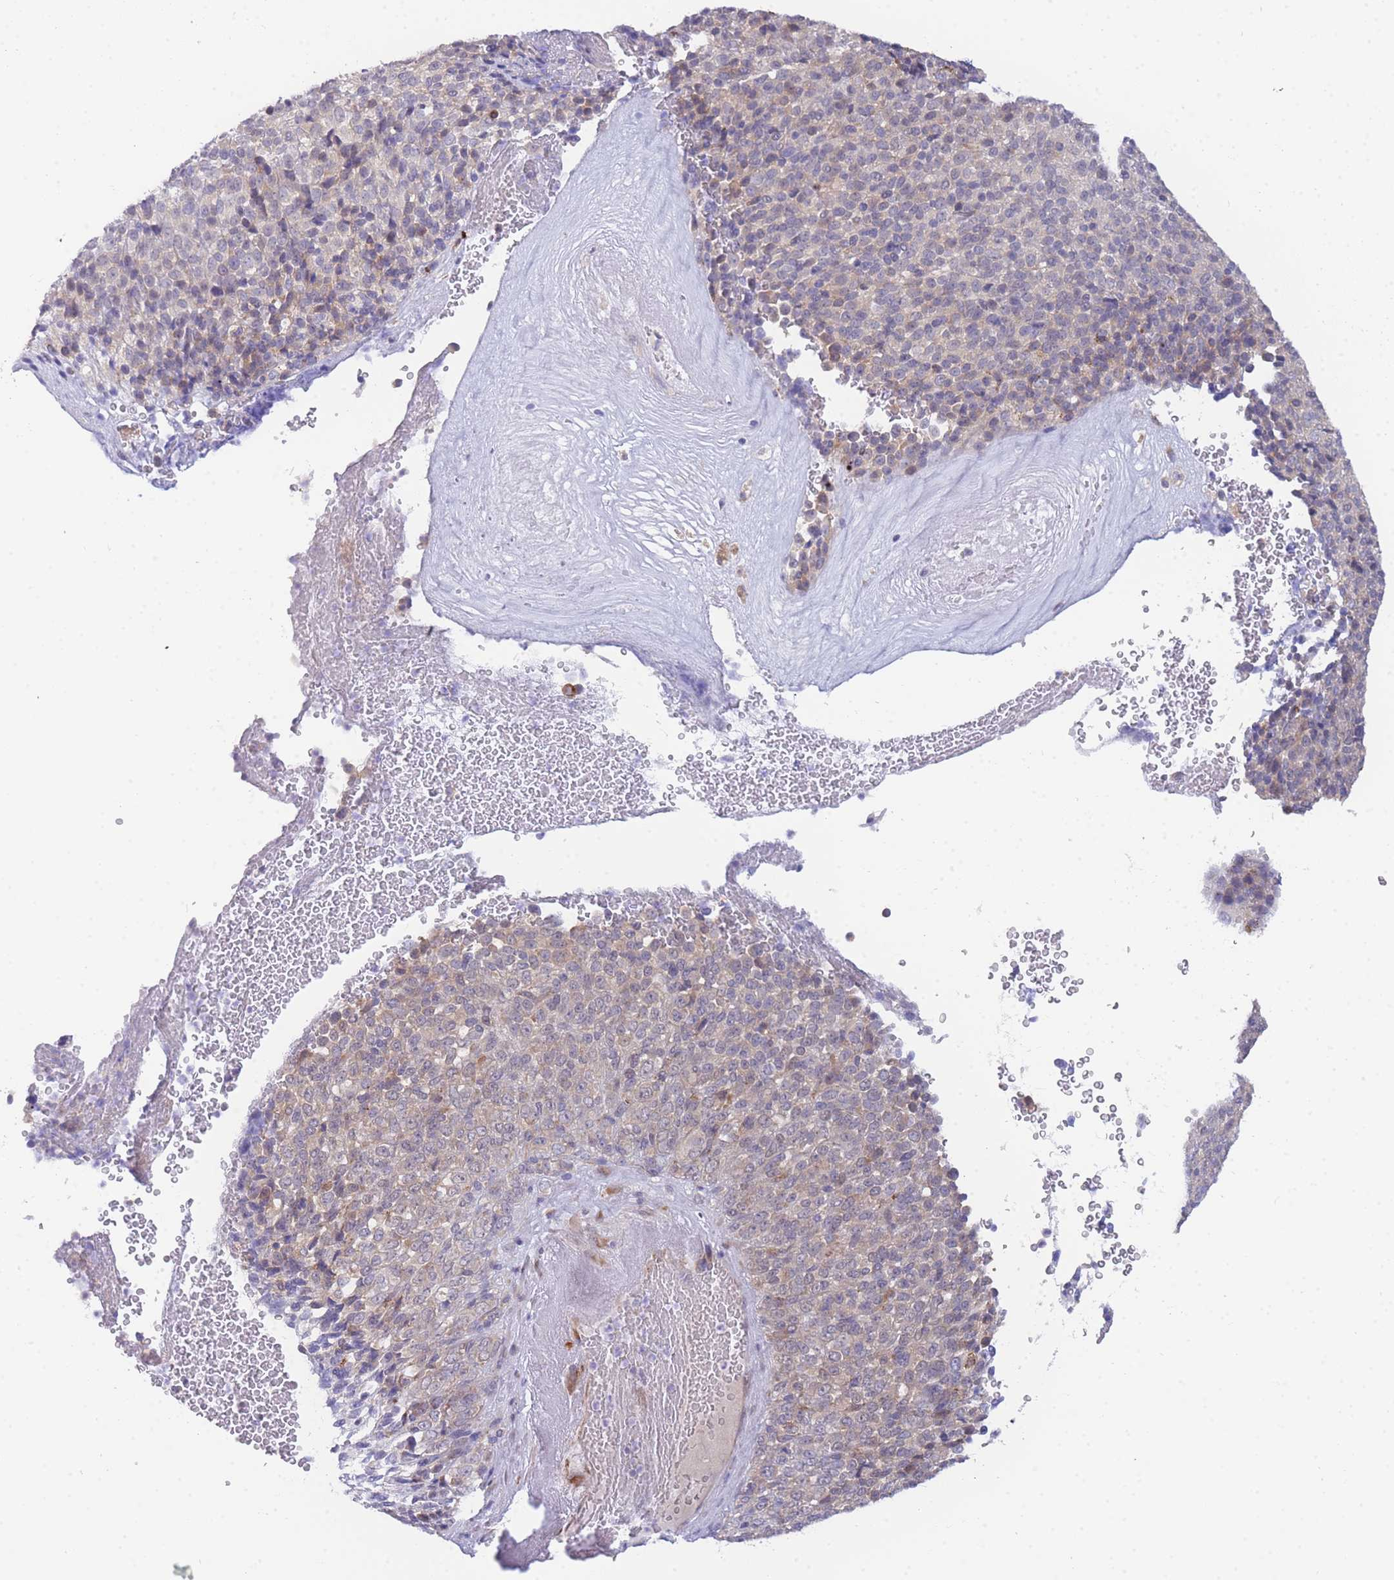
{"staining": {"intensity": "weak", "quantity": "25%-75%", "location": "cytoplasmic/membranous"}, "tissue": "melanoma", "cell_type": "Tumor cells", "image_type": "cancer", "snomed": [{"axis": "morphology", "description": "Malignant melanoma, Metastatic site"}, {"axis": "topography", "description": "Brain"}], "caption": "A high-resolution photomicrograph shows IHC staining of malignant melanoma (metastatic site), which demonstrates weak cytoplasmic/membranous expression in approximately 25%-75% of tumor cells. The staining is performed using DAB (3,3'-diaminobenzidine) brown chromogen to label protein expression. The nuclei are counter-stained blue using hematoxylin.", "gene": "ZNF510", "patient": {"sex": "female", "age": 56}}